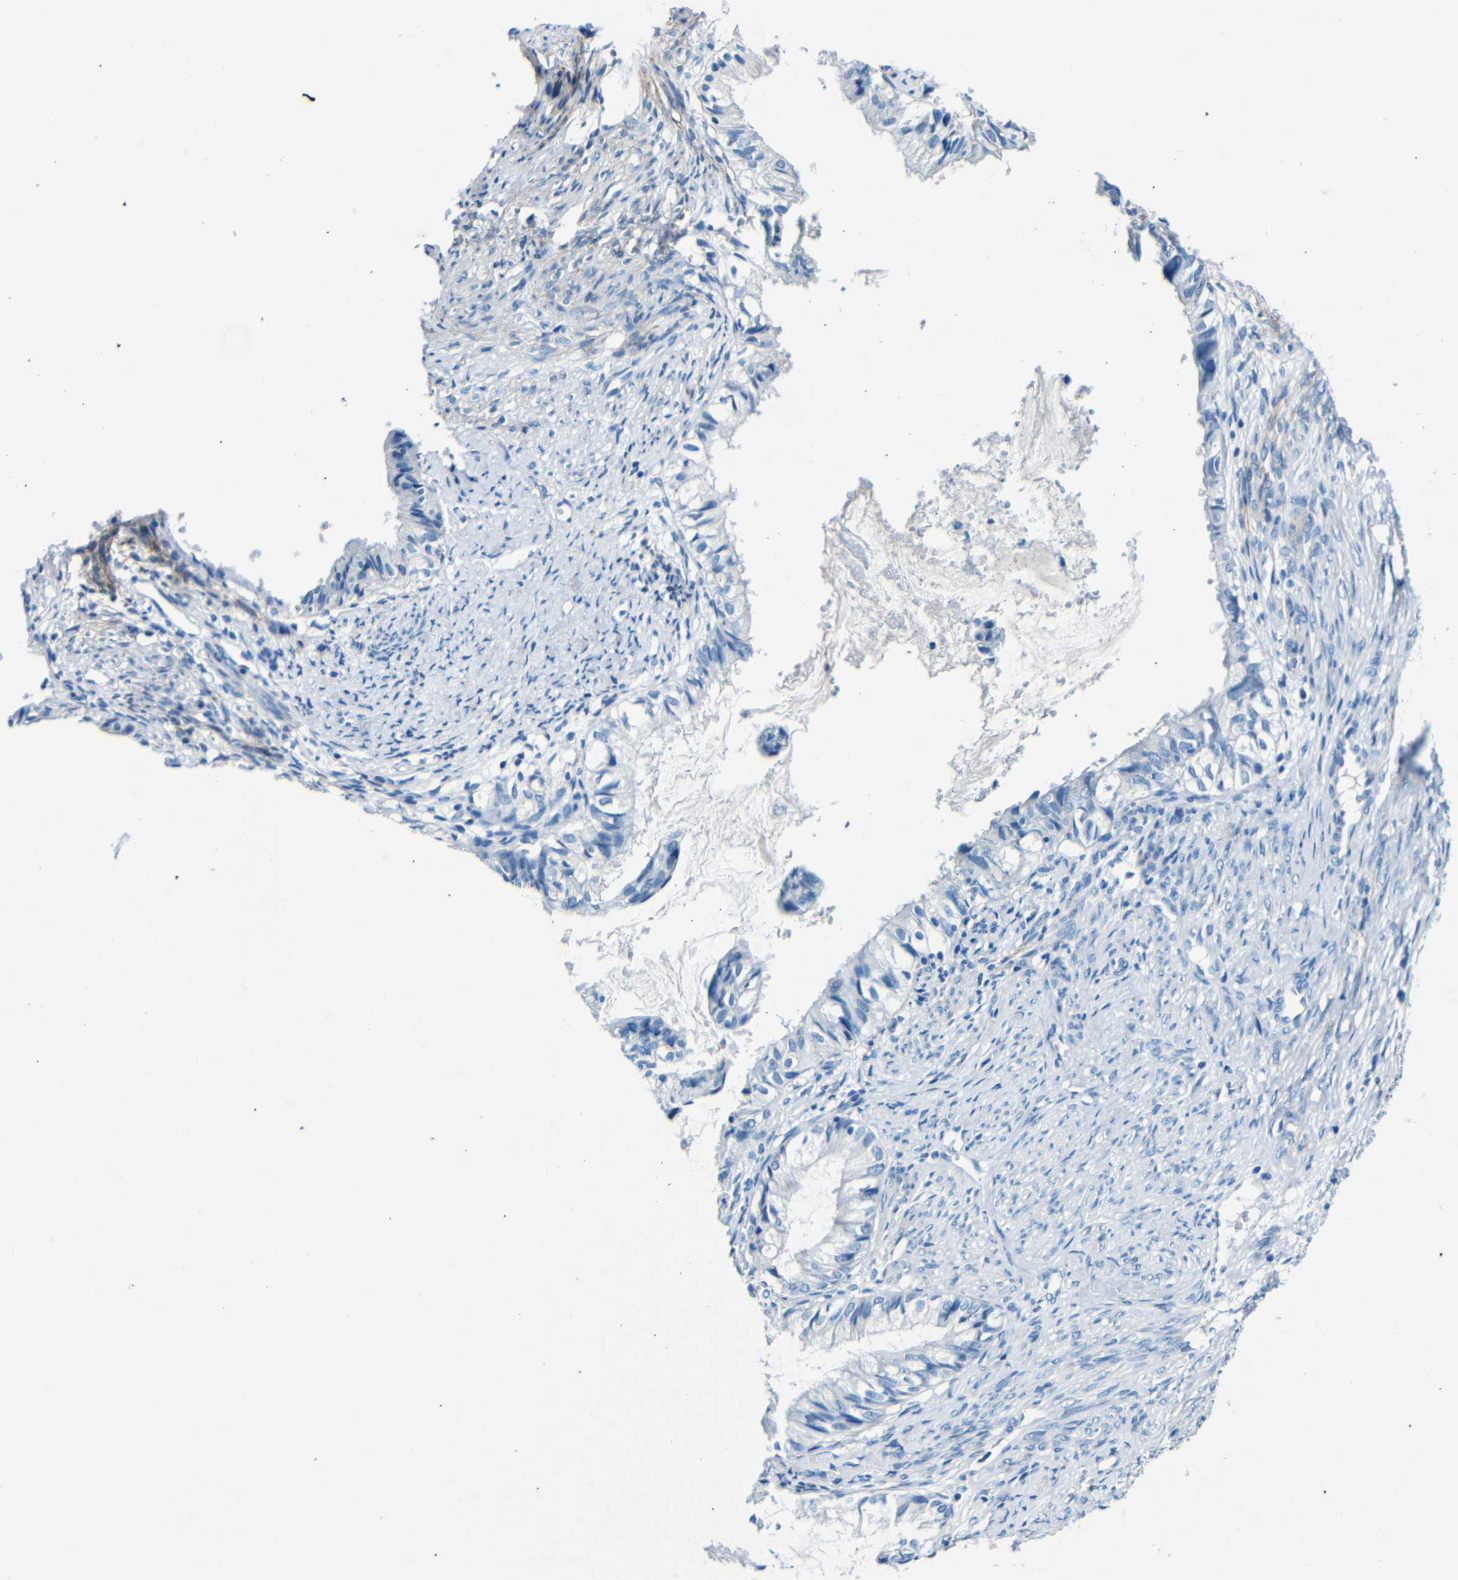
{"staining": {"intensity": "negative", "quantity": "none", "location": "none"}, "tissue": "cervical cancer", "cell_type": "Tumor cells", "image_type": "cancer", "snomed": [{"axis": "morphology", "description": "Normal tissue, NOS"}, {"axis": "morphology", "description": "Adenocarcinoma, NOS"}, {"axis": "topography", "description": "Cervix"}, {"axis": "topography", "description": "Endometrium"}], "caption": "The histopathology image reveals no significant expression in tumor cells of cervical cancer (adenocarcinoma).", "gene": "FBN2", "patient": {"sex": "female", "age": 86}}